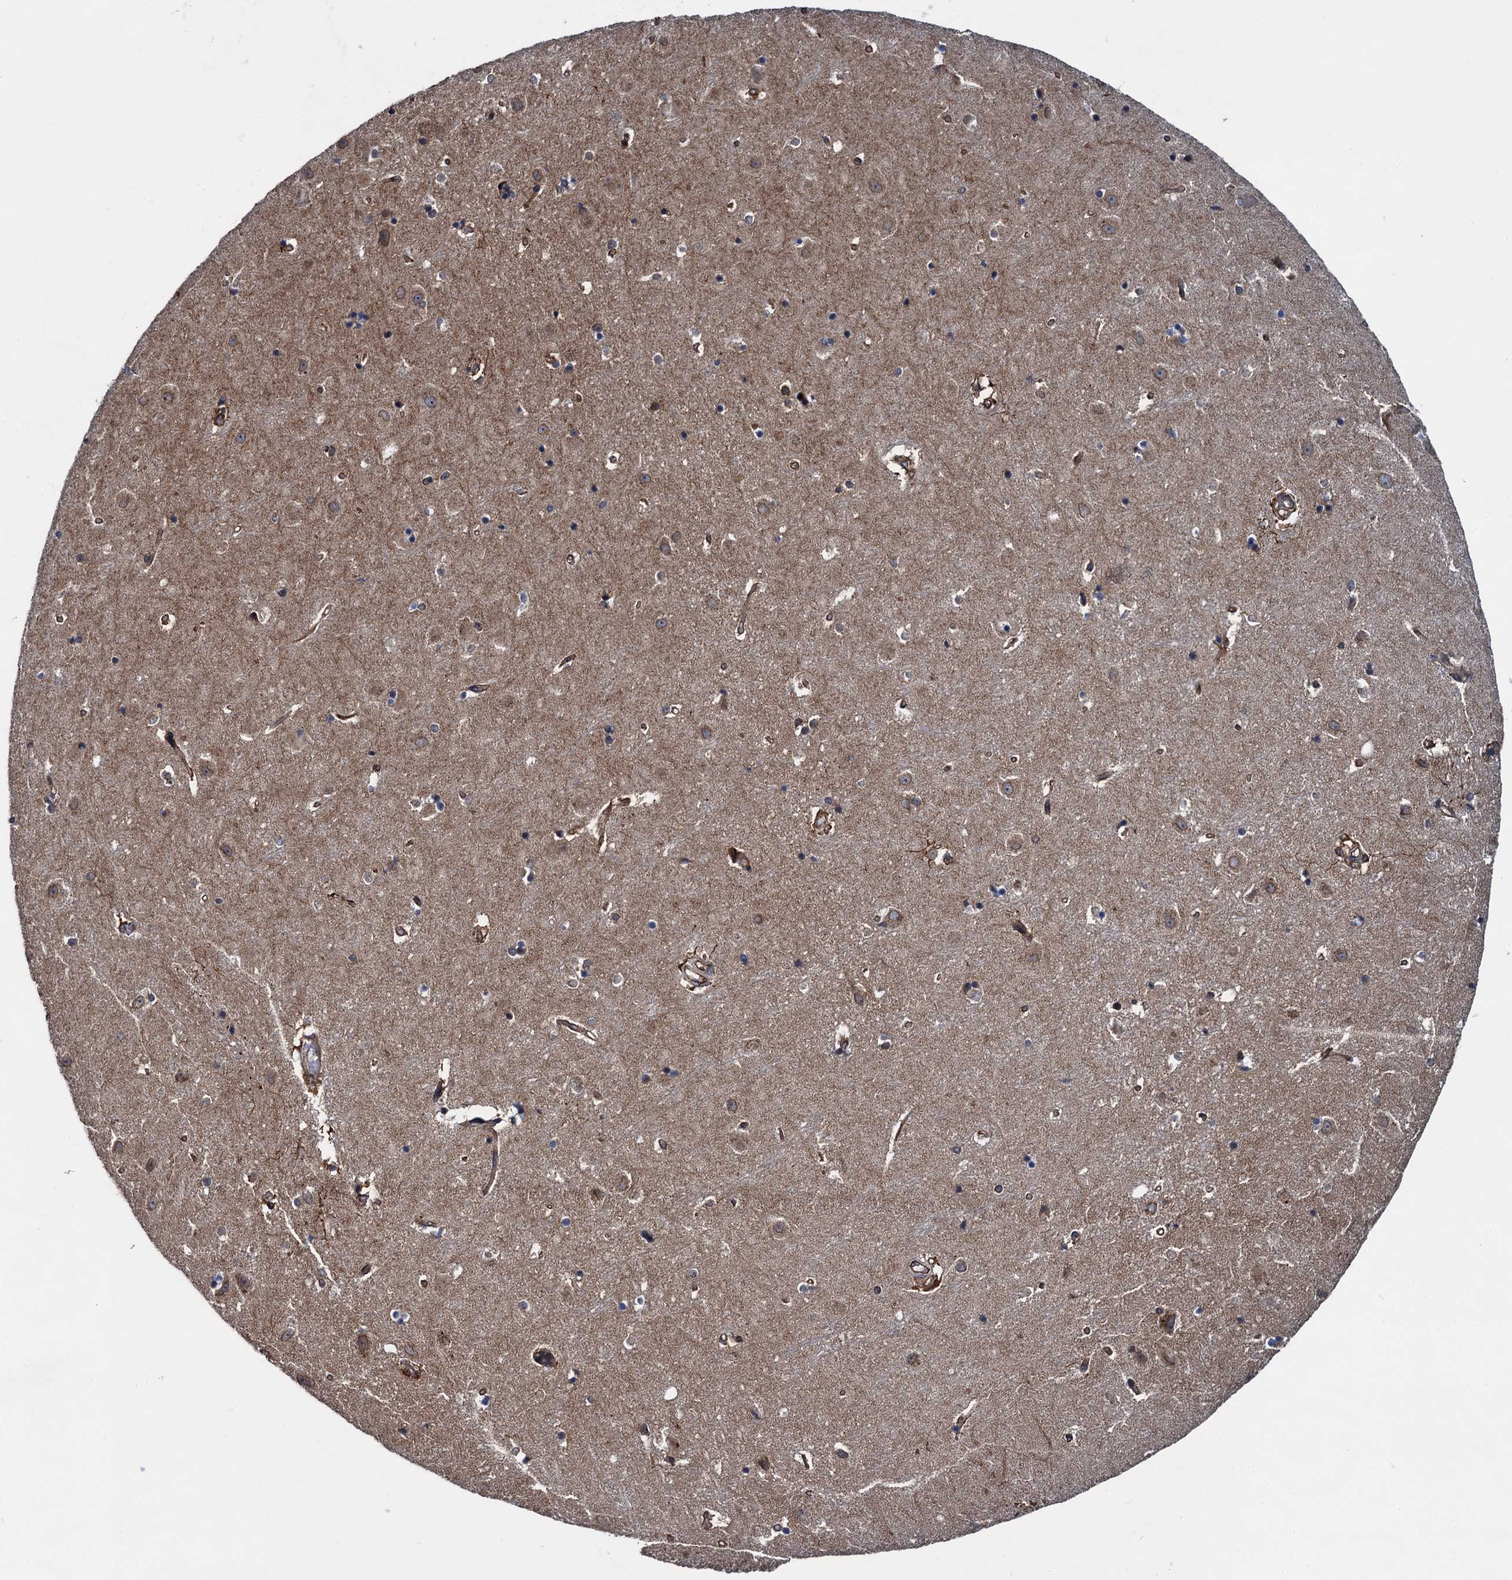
{"staining": {"intensity": "moderate", "quantity": "<25%", "location": "cytoplasmic/membranous"}, "tissue": "hippocampus", "cell_type": "Glial cells", "image_type": "normal", "snomed": [{"axis": "morphology", "description": "Normal tissue, NOS"}, {"axis": "topography", "description": "Hippocampus"}], "caption": "Immunohistochemical staining of unremarkable human hippocampus shows moderate cytoplasmic/membranous protein staining in about <25% of glial cells.", "gene": "ZFYVE19", "patient": {"sex": "female", "age": 52}}